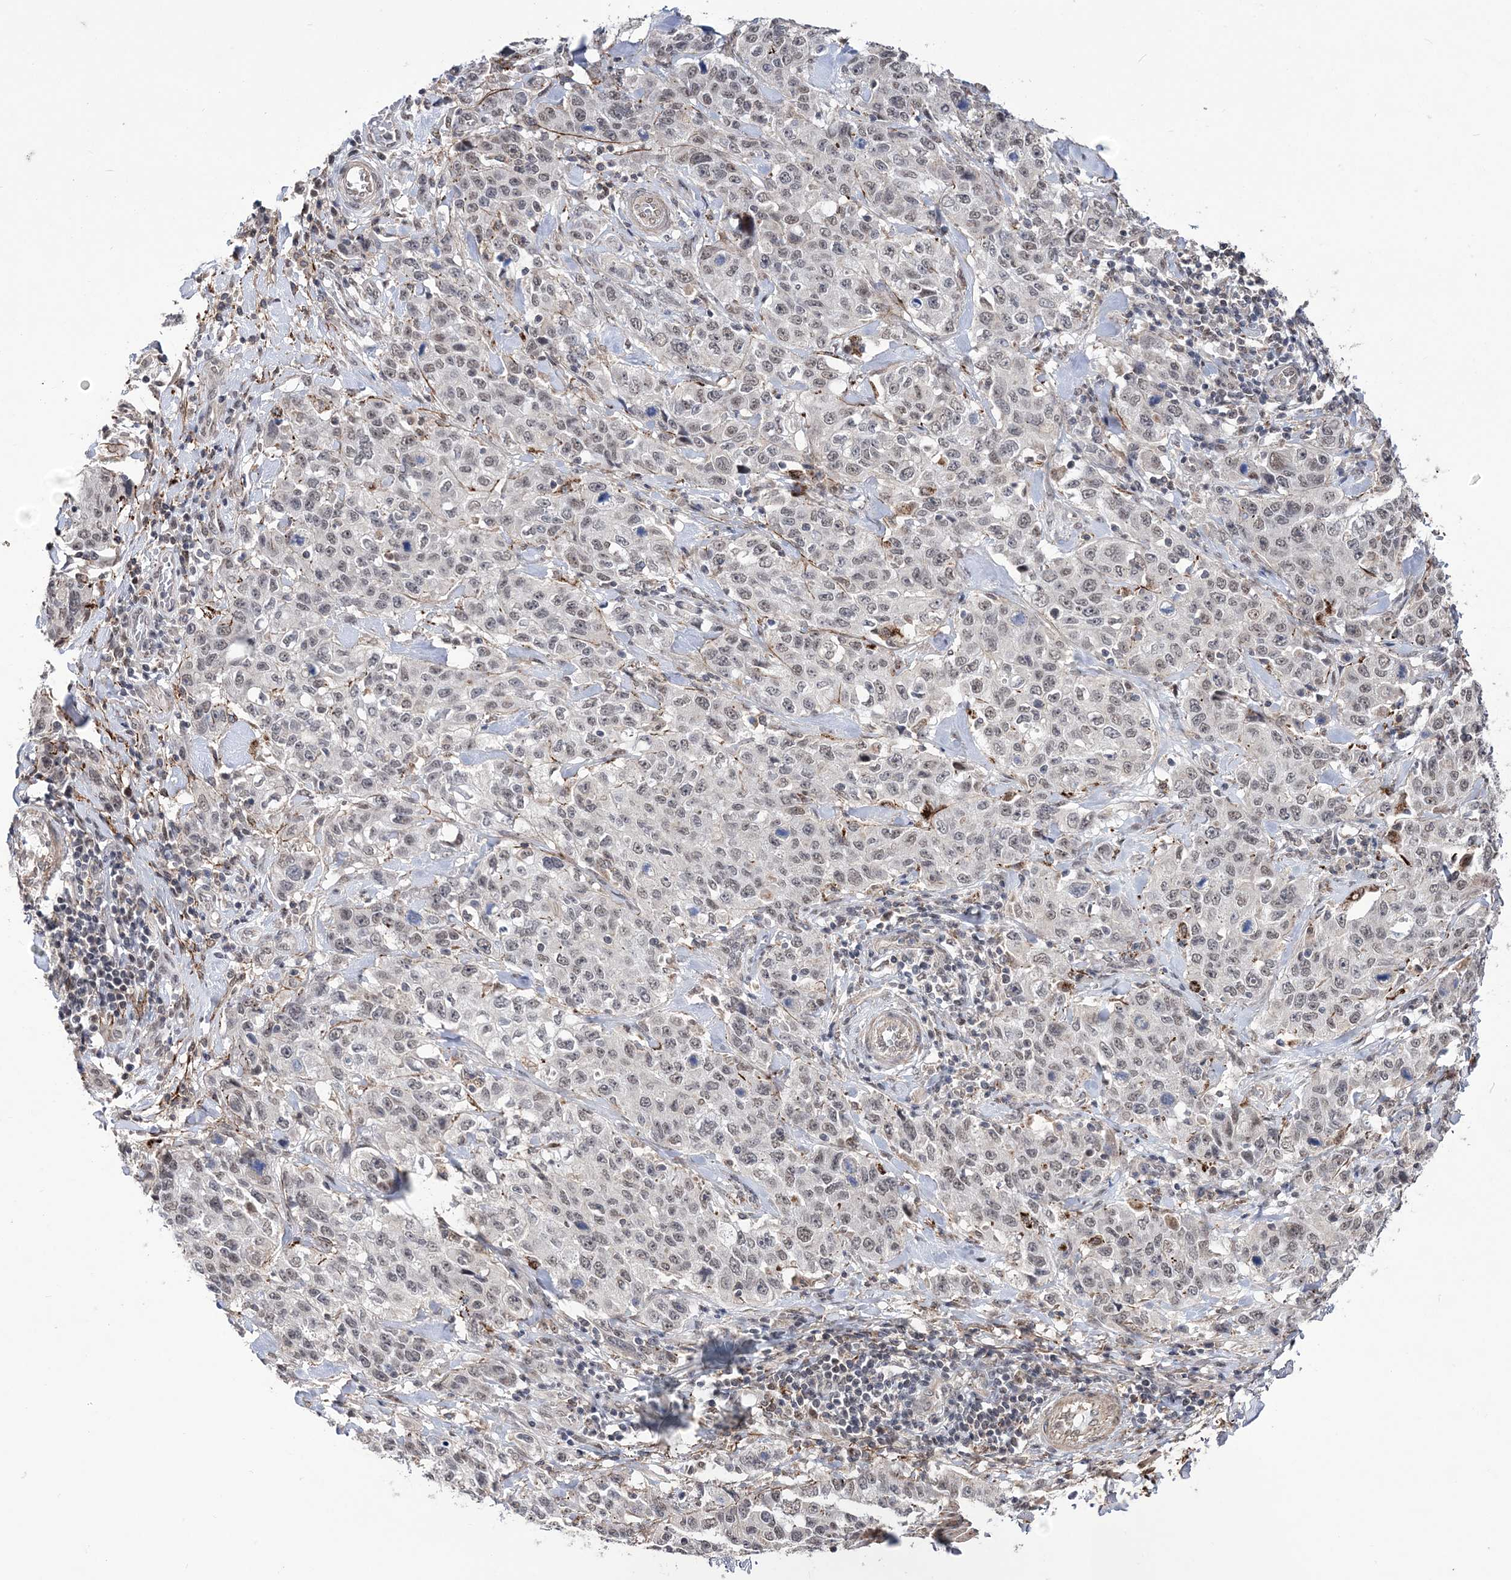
{"staining": {"intensity": "weak", "quantity": "<25%", "location": "nuclear"}, "tissue": "stomach cancer", "cell_type": "Tumor cells", "image_type": "cancer", "snomed": [{"axis": "morphology", "description": "Adenocarcinoma, NOS"}, {"axis": "topography", "description": "Stomach"}], "caption": "Tumor cells show no significant protein positivity in stomach cancer.", "gene": "BOD1L1", "patient": {"sex": "male", "age": 48}}